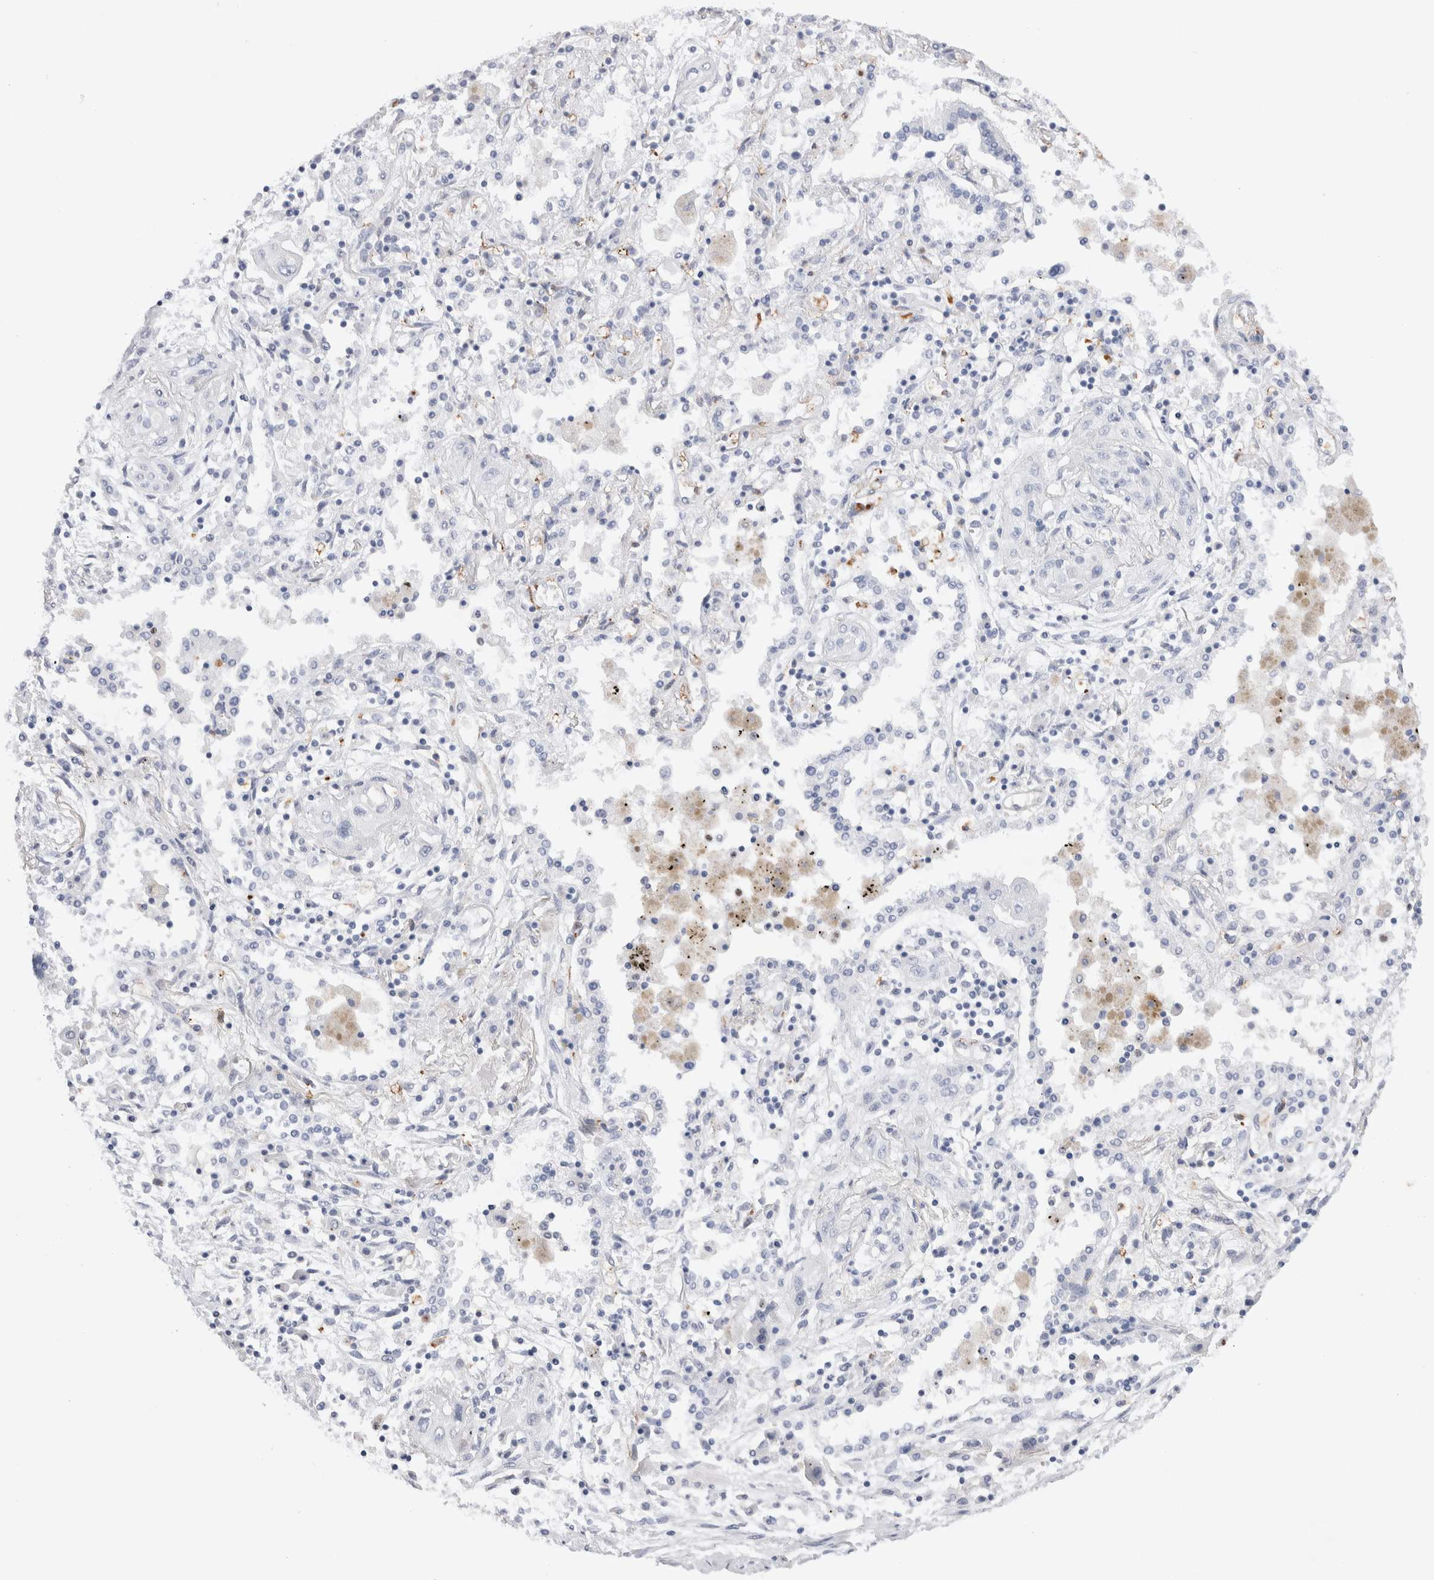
{"staining": {"intensity": "negative", "quantity": "none", "location": "none"}, "tissue": "lung cancer", "cell_type": "Tumor cells", "image_type": "cancer", "snomed": [{"axis": "morphology", "description": "Squamous cell carcinoma, NOS"}, {"axis": "topography", "description": "Lung"}], "caption": "There is no significant positivity in tumor cells of lung cancer (squamous cell carcinoma).", "gene": "SEPTIN4", "patient": {"sex": "female", "age": 47}}